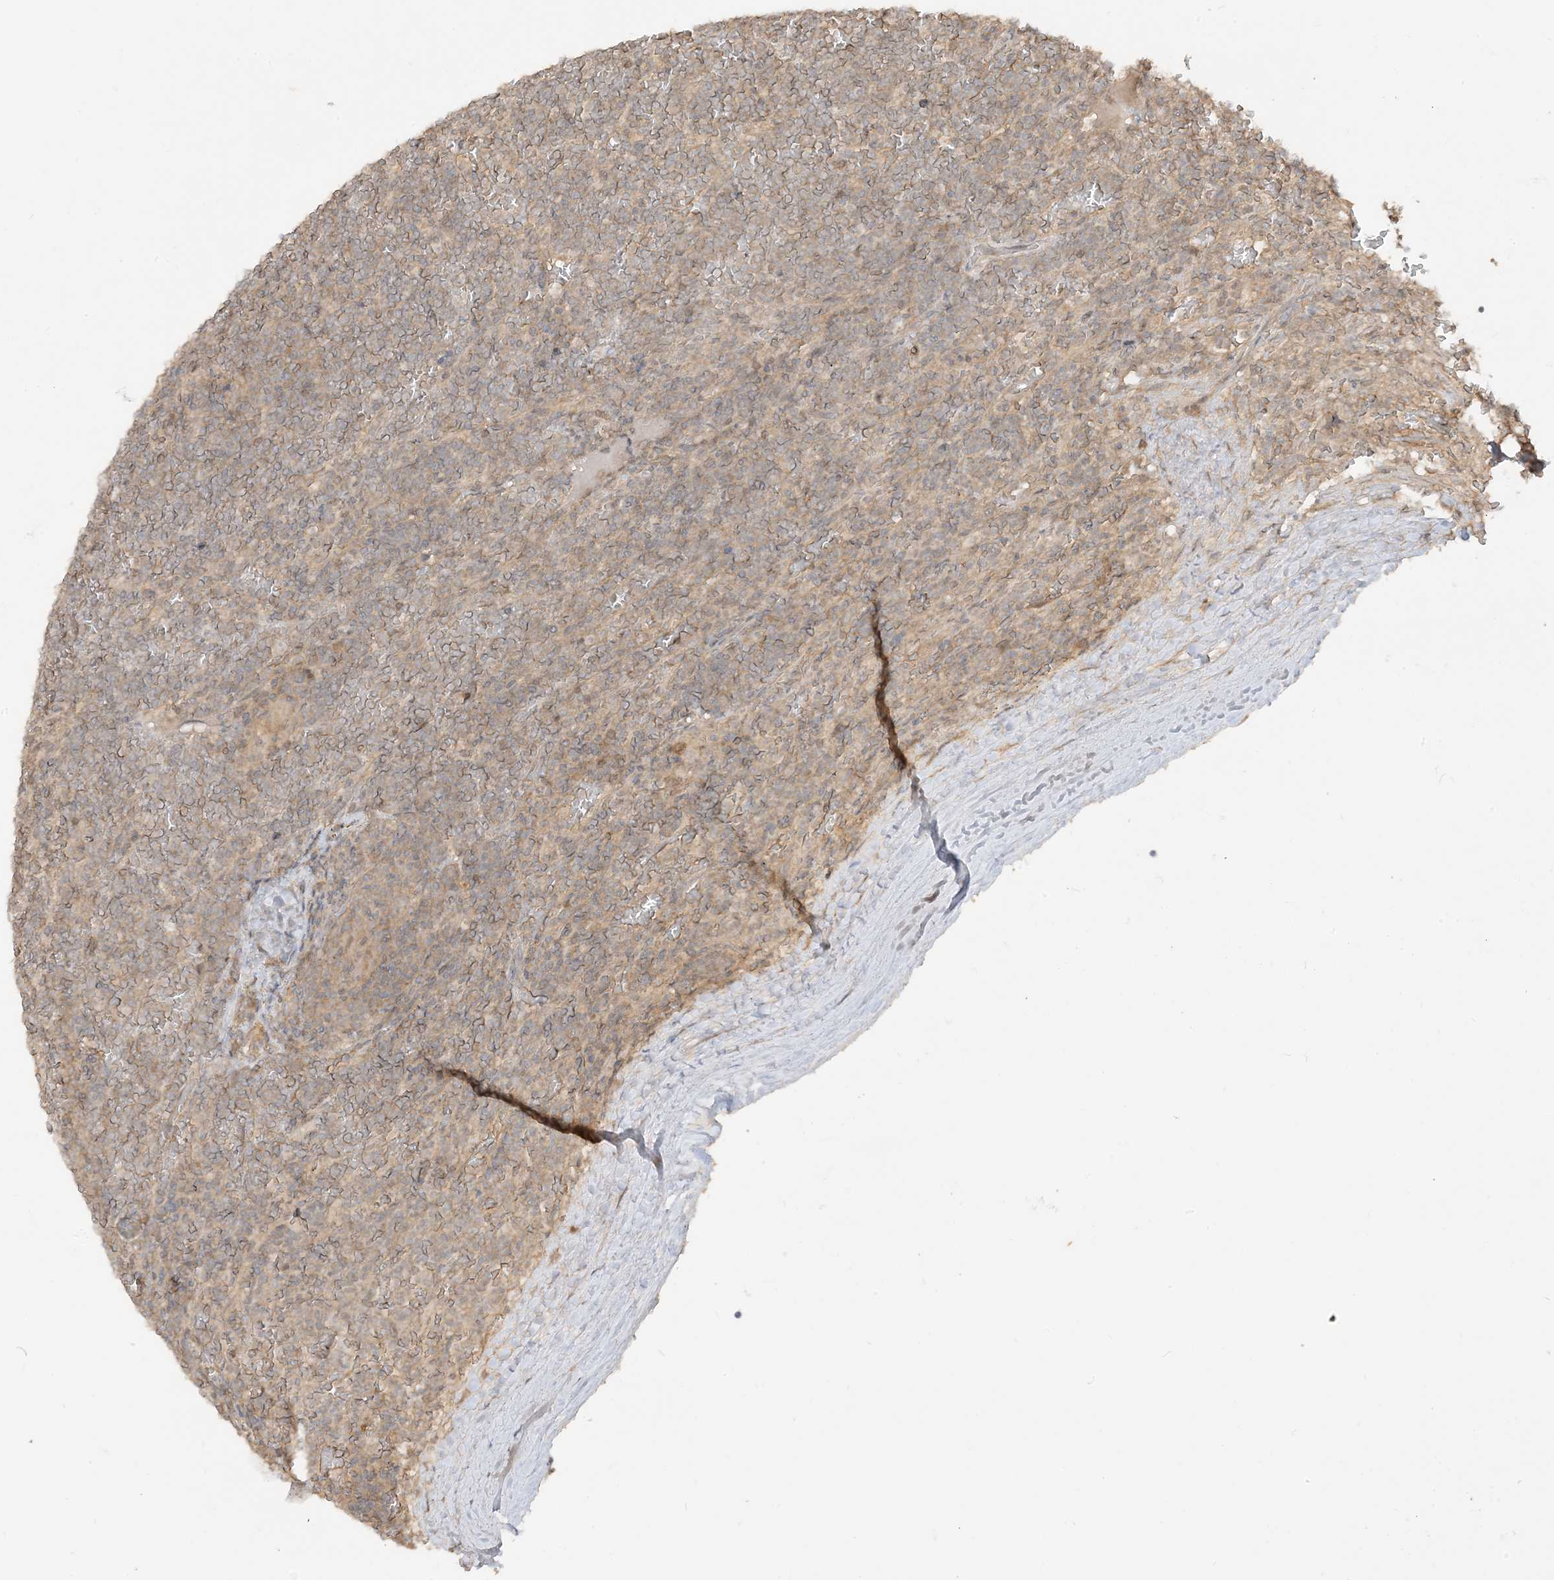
{"staining": {"intensity": "negative", "quantity": "none", "location": "none"}, "tissue": "lymphoma", "cell_type": "Tumor cells", "image_type": "cancer", "snomed": [{"axis": "morphology", "description": "Malignant lymphoma, non-Hodgkin's type, Low grade"}, {"axis": "topography", "description": "Spleen"}], "caption": "This is an IHC histopathology image of human lymphoma. There is no positivity in tumor cells.", "gene": "TBCC", "patient": {"sex": "female", "age": 19}}